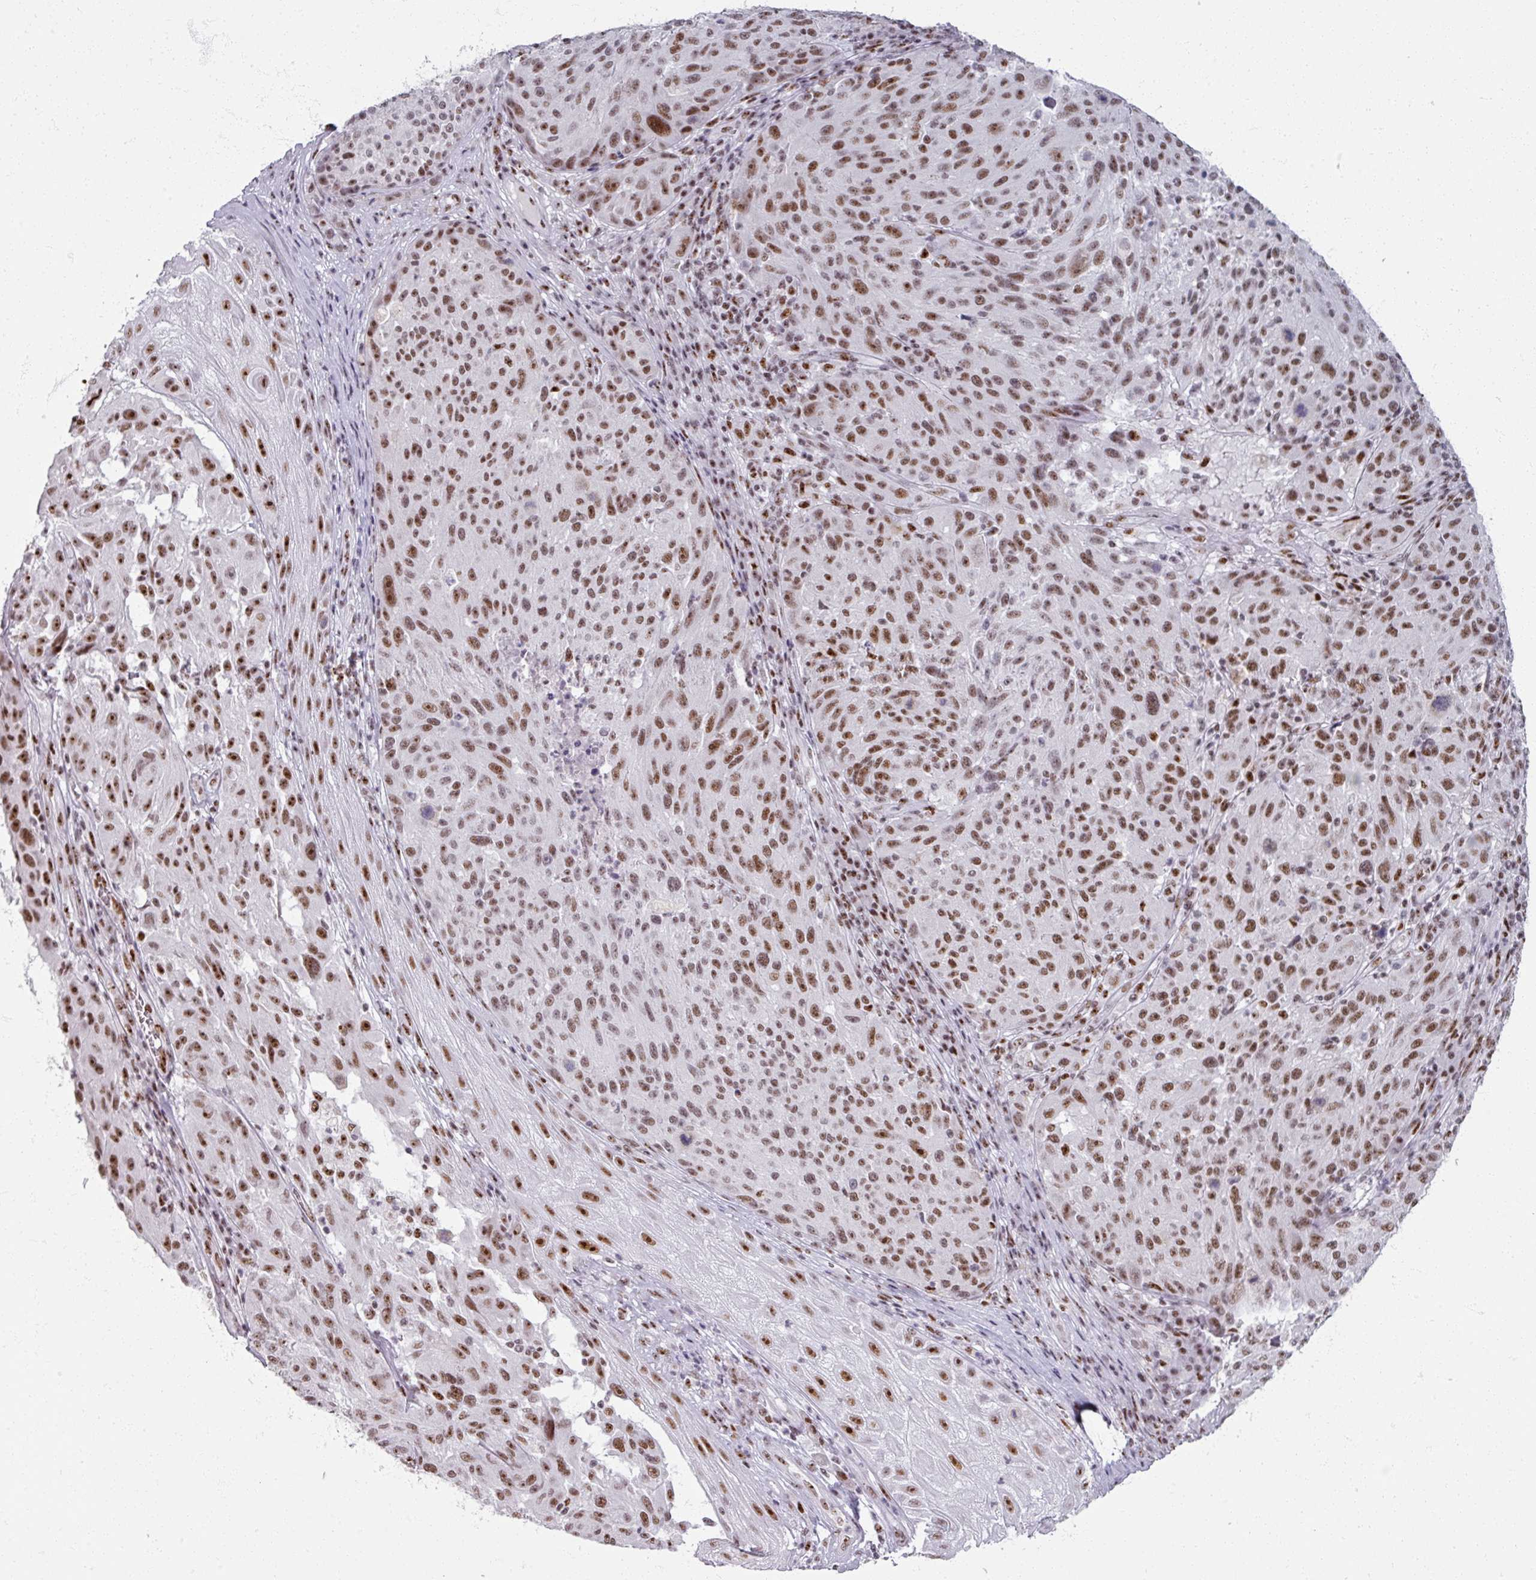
{"staining": {"intensity": "moderate", "quantity": ">75%", "location": "nuclear"}, "tissue": "melanoma", "cell_type": "Tumor cells", "image_type": "cancer", "snomed": [{"axis": "morphology", "description": "Malignant melanoma, NOS"}, {"axis": "topography", "description": "Skin"}], "caption": "Immunohistochemistry (IHC) (DAB) staining of human melanoma exhibits moderate nuclear protein expression in about >75% of tumor cells. Immunohistochemistry (IHC) stains the protein in brown and the nuclei are stained blue.", "gene": "ADAR", "patient": {"sex": "male", "age": 53}}